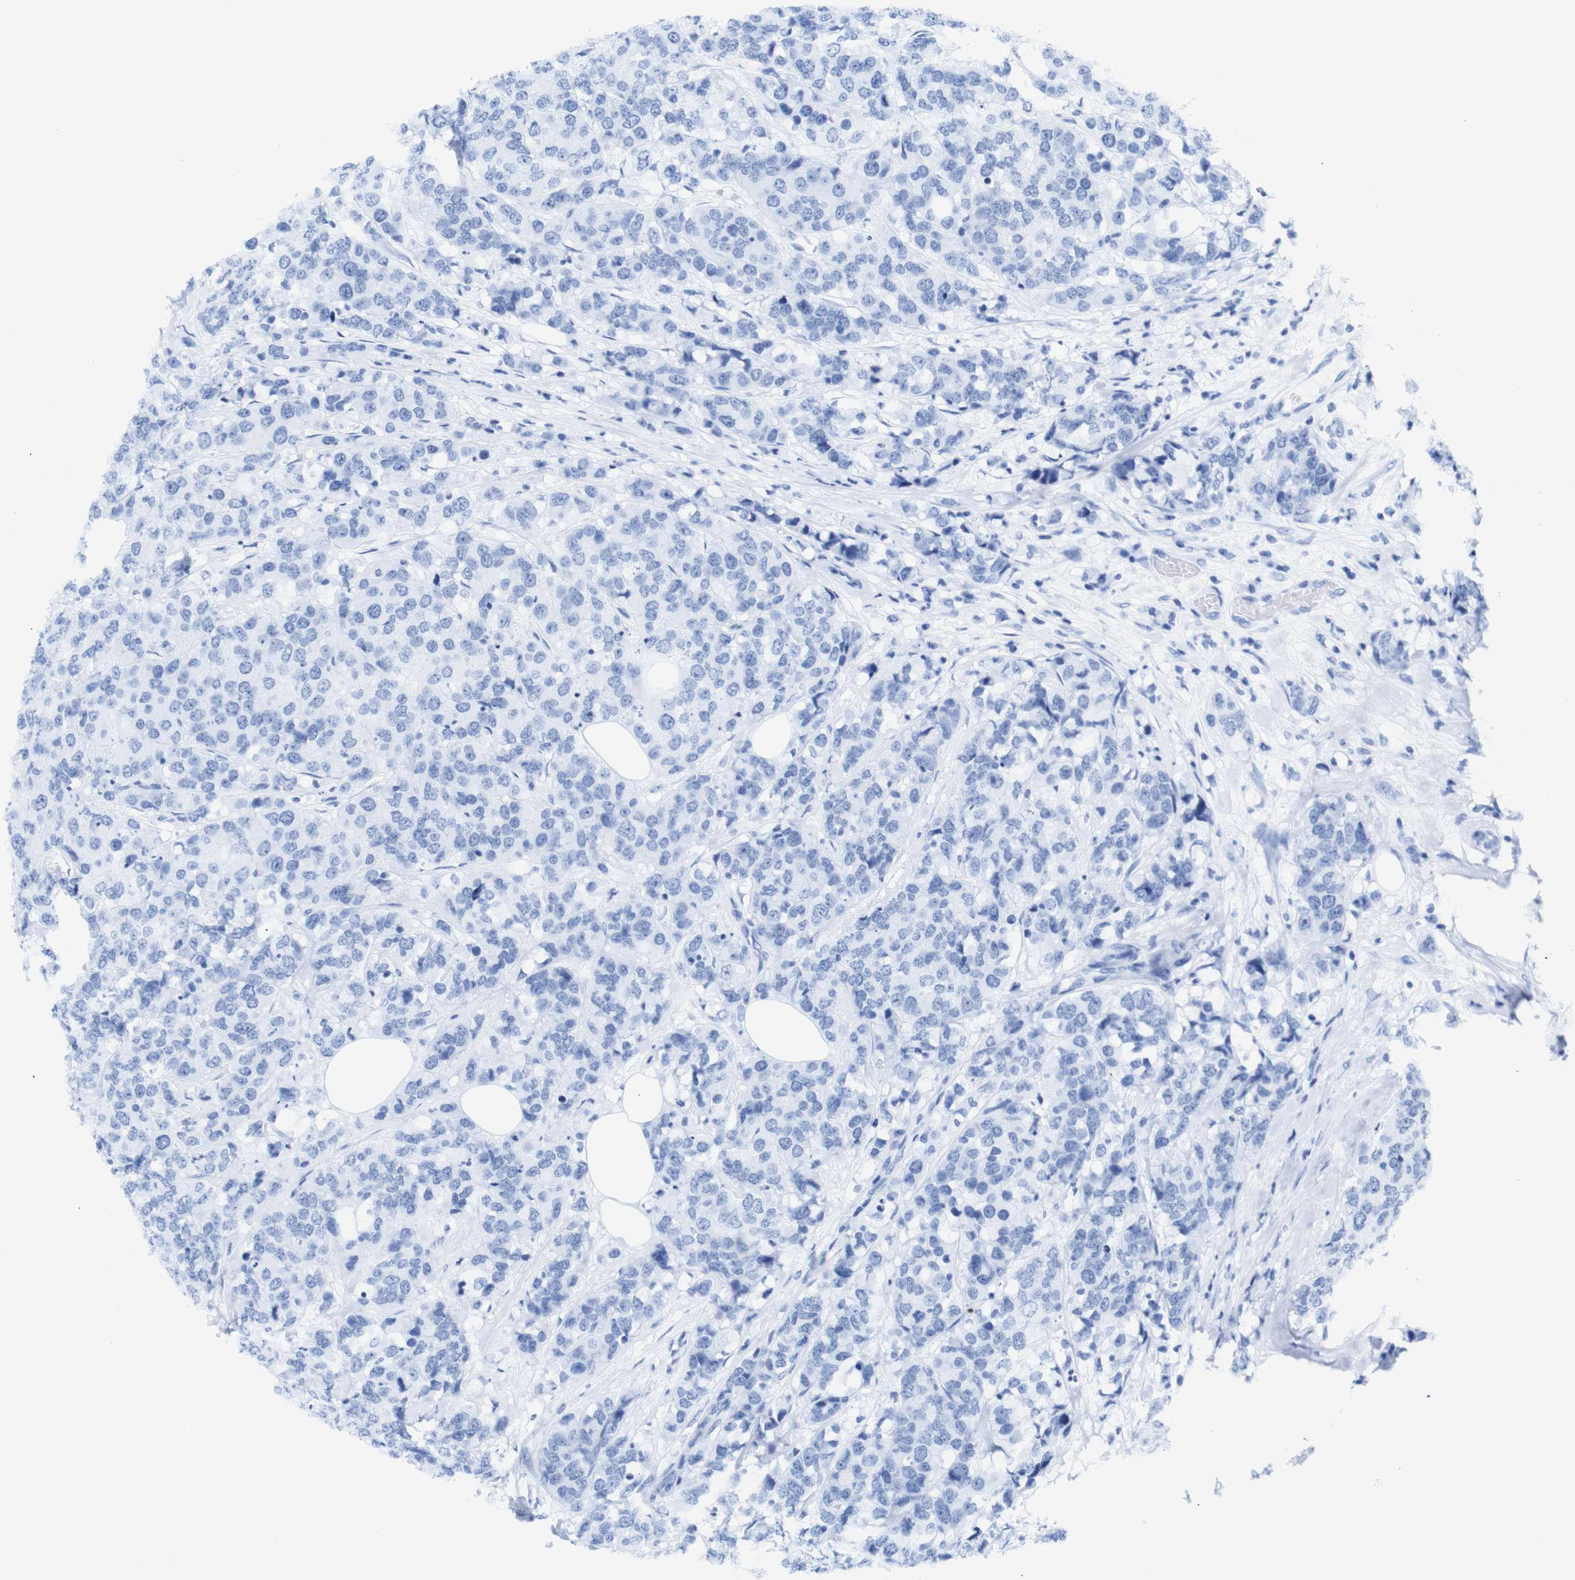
{"staining": {"intensity": "negative", "quantity": "none", "location": "none"}, "tissue": "breast cancer", "cell_type": "Tumor cells", "image_type": "cancer", "snomed": [{"axis": "morphology", "description": "Lobular carcinoma"}, {"axis": "topography", "description": "Breast"}], "caption": "Tumor cells show no significant protein staining in breast cancer.", "gene": "TCEAL9", "patient": {"sex": "female", "age": 59}}